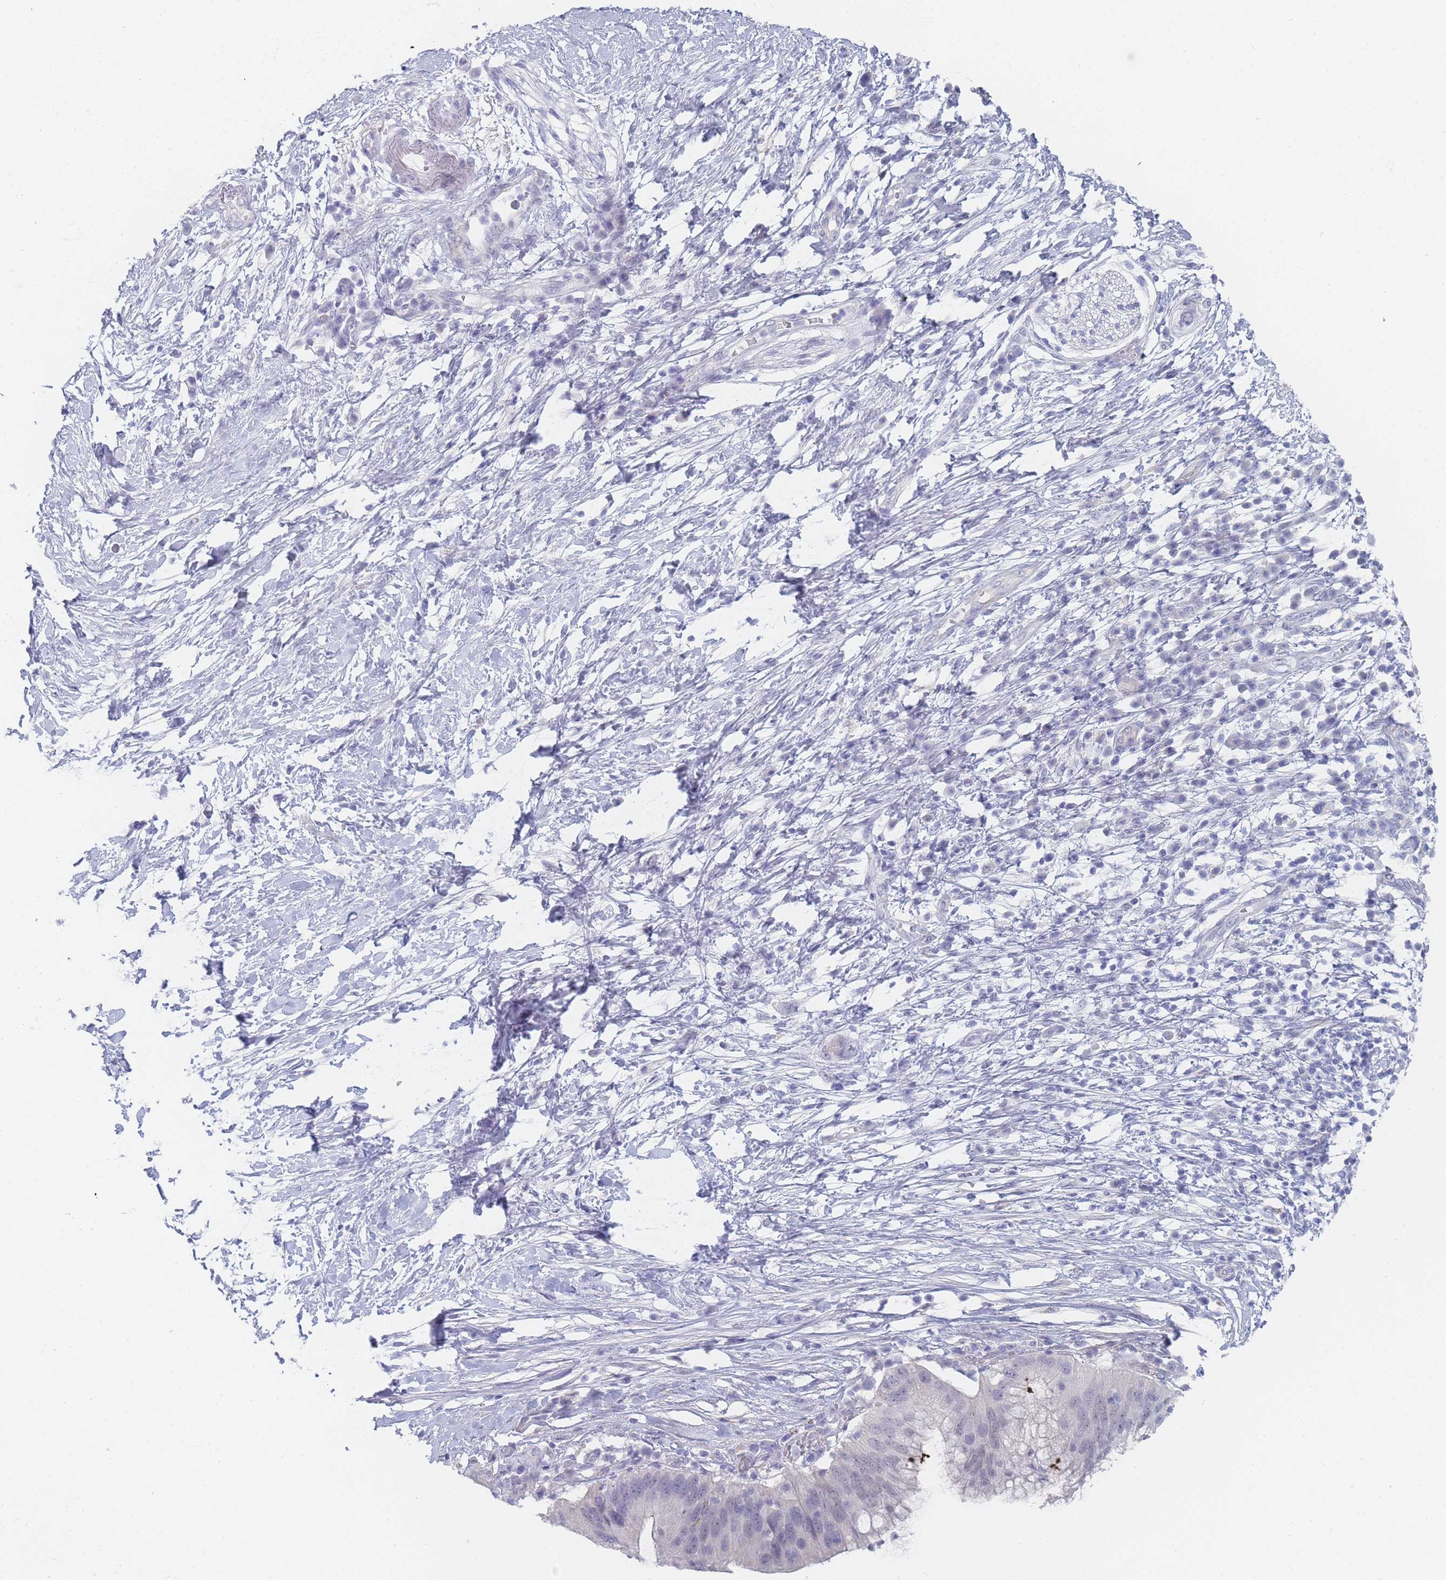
{"staining": {"intensity": "negative", "quantity": "none", "location": "none"}, "tissue": "pancreatic cancer", "cell_type": "Tumor cells", "image_type": "cancer", "snomed": [{"axis": "morphology", "description": "Adenocarcinoma, NOS"}, {"axis": "topography", "description": "Pancreas"}], "caption": "DAB (3,3'-diaminobenzidine) immunohistochemical staining of human pancreatic cancer shows no significant staining in tumor cells.", "gene": "IMPG1", "patient": {"sex": "male", "age": 68}}